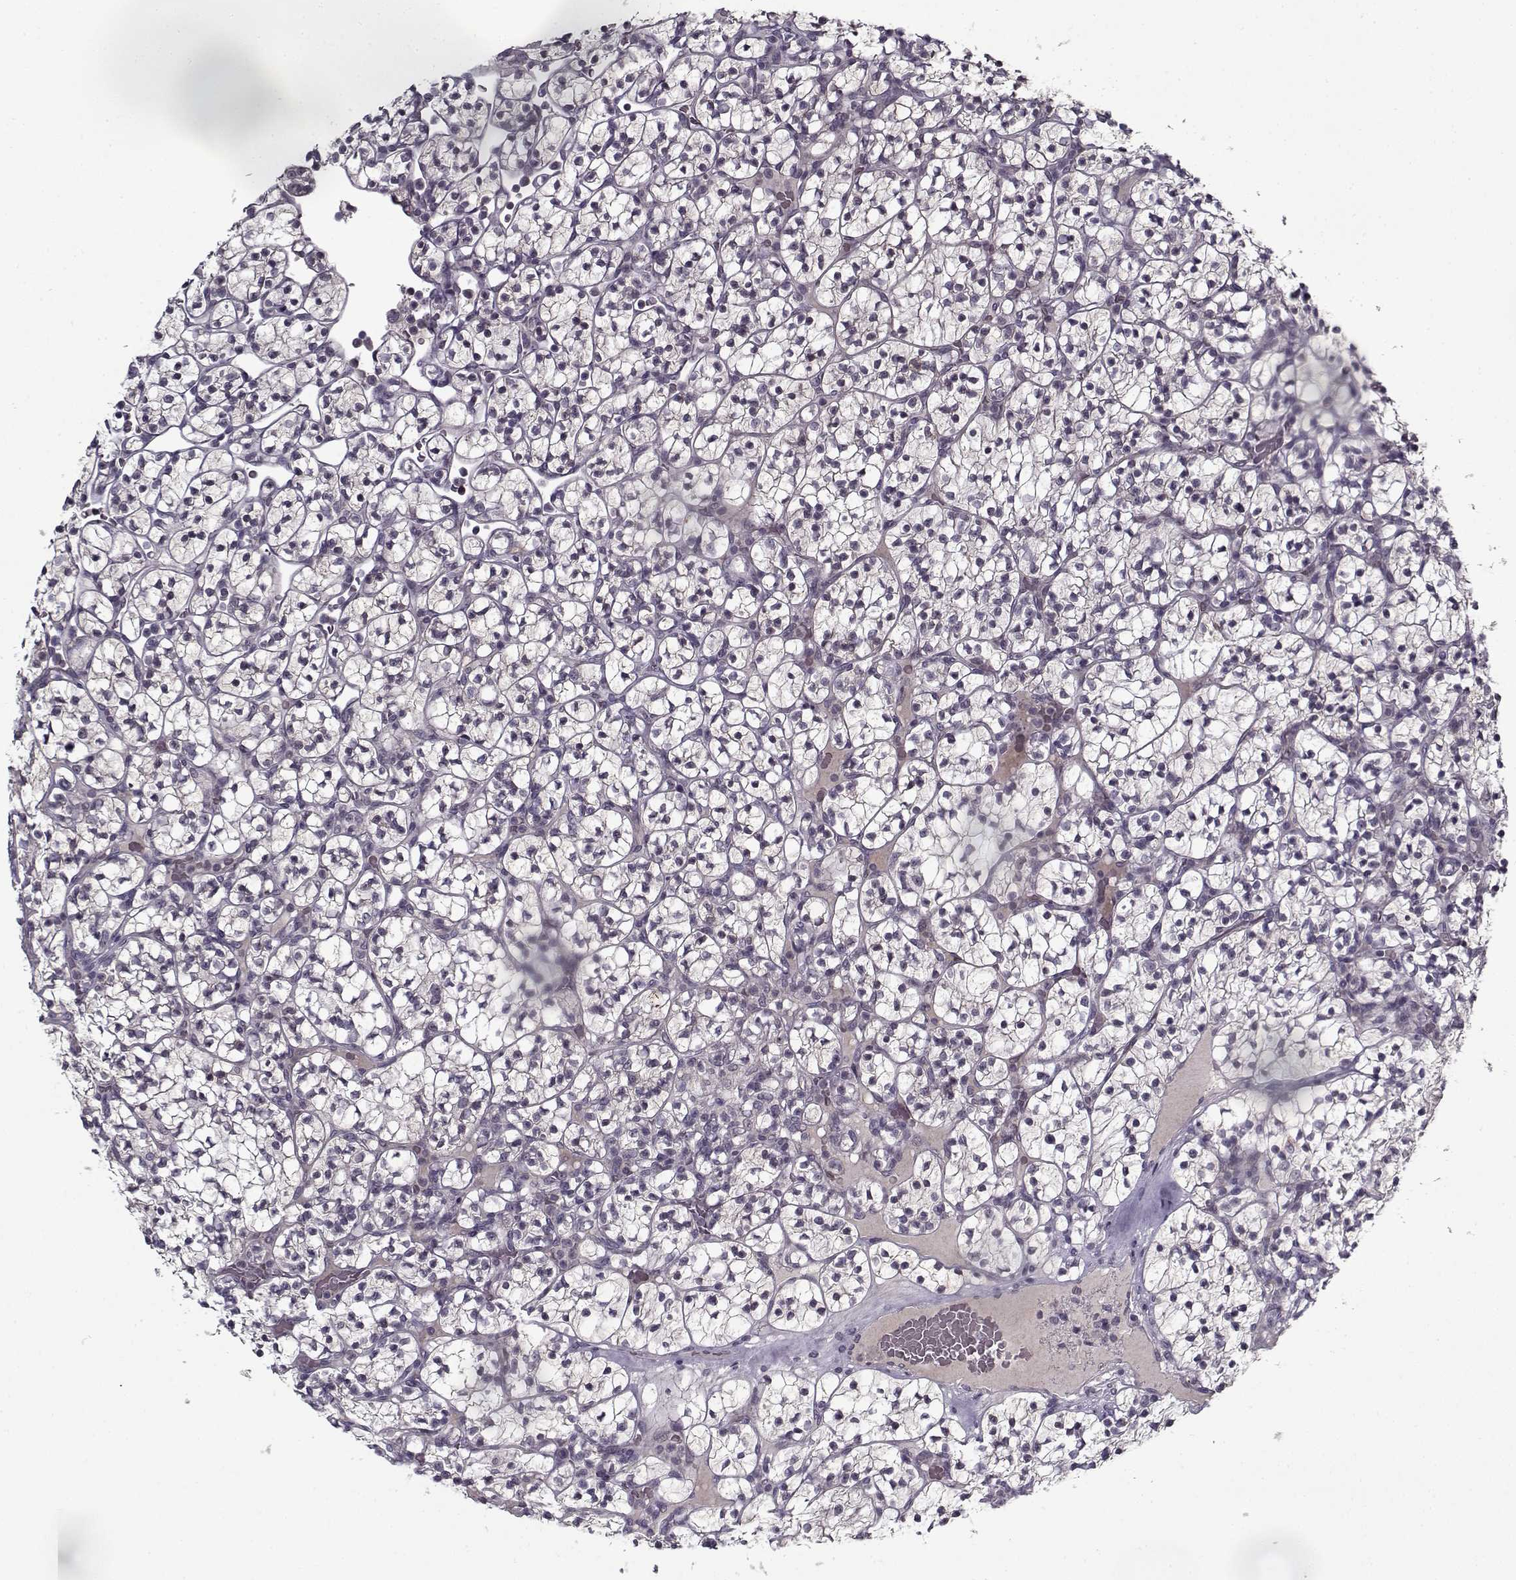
{"staining": {"intensity": "negative", "quantity": "none", "location": "none"}, "tissue": "renal cancer", "cell_type": "Tumor cells", "image_type": "cancer", "snomed": [{"axis": "morphology", "description": "Adenocarcinoma, NOS"}, {"axis": "topography", "description": "Kidney"}], "caption": "High magnification brightfield microscopy of renal cancer stained with DAB (3,3'-diaminobenzidine) (brown) and counterstained with hematoxylin (blue): tumor cells show no significant staining.", "gene": "LAMA2", "patient": {"sex": "female", "age": 89}}